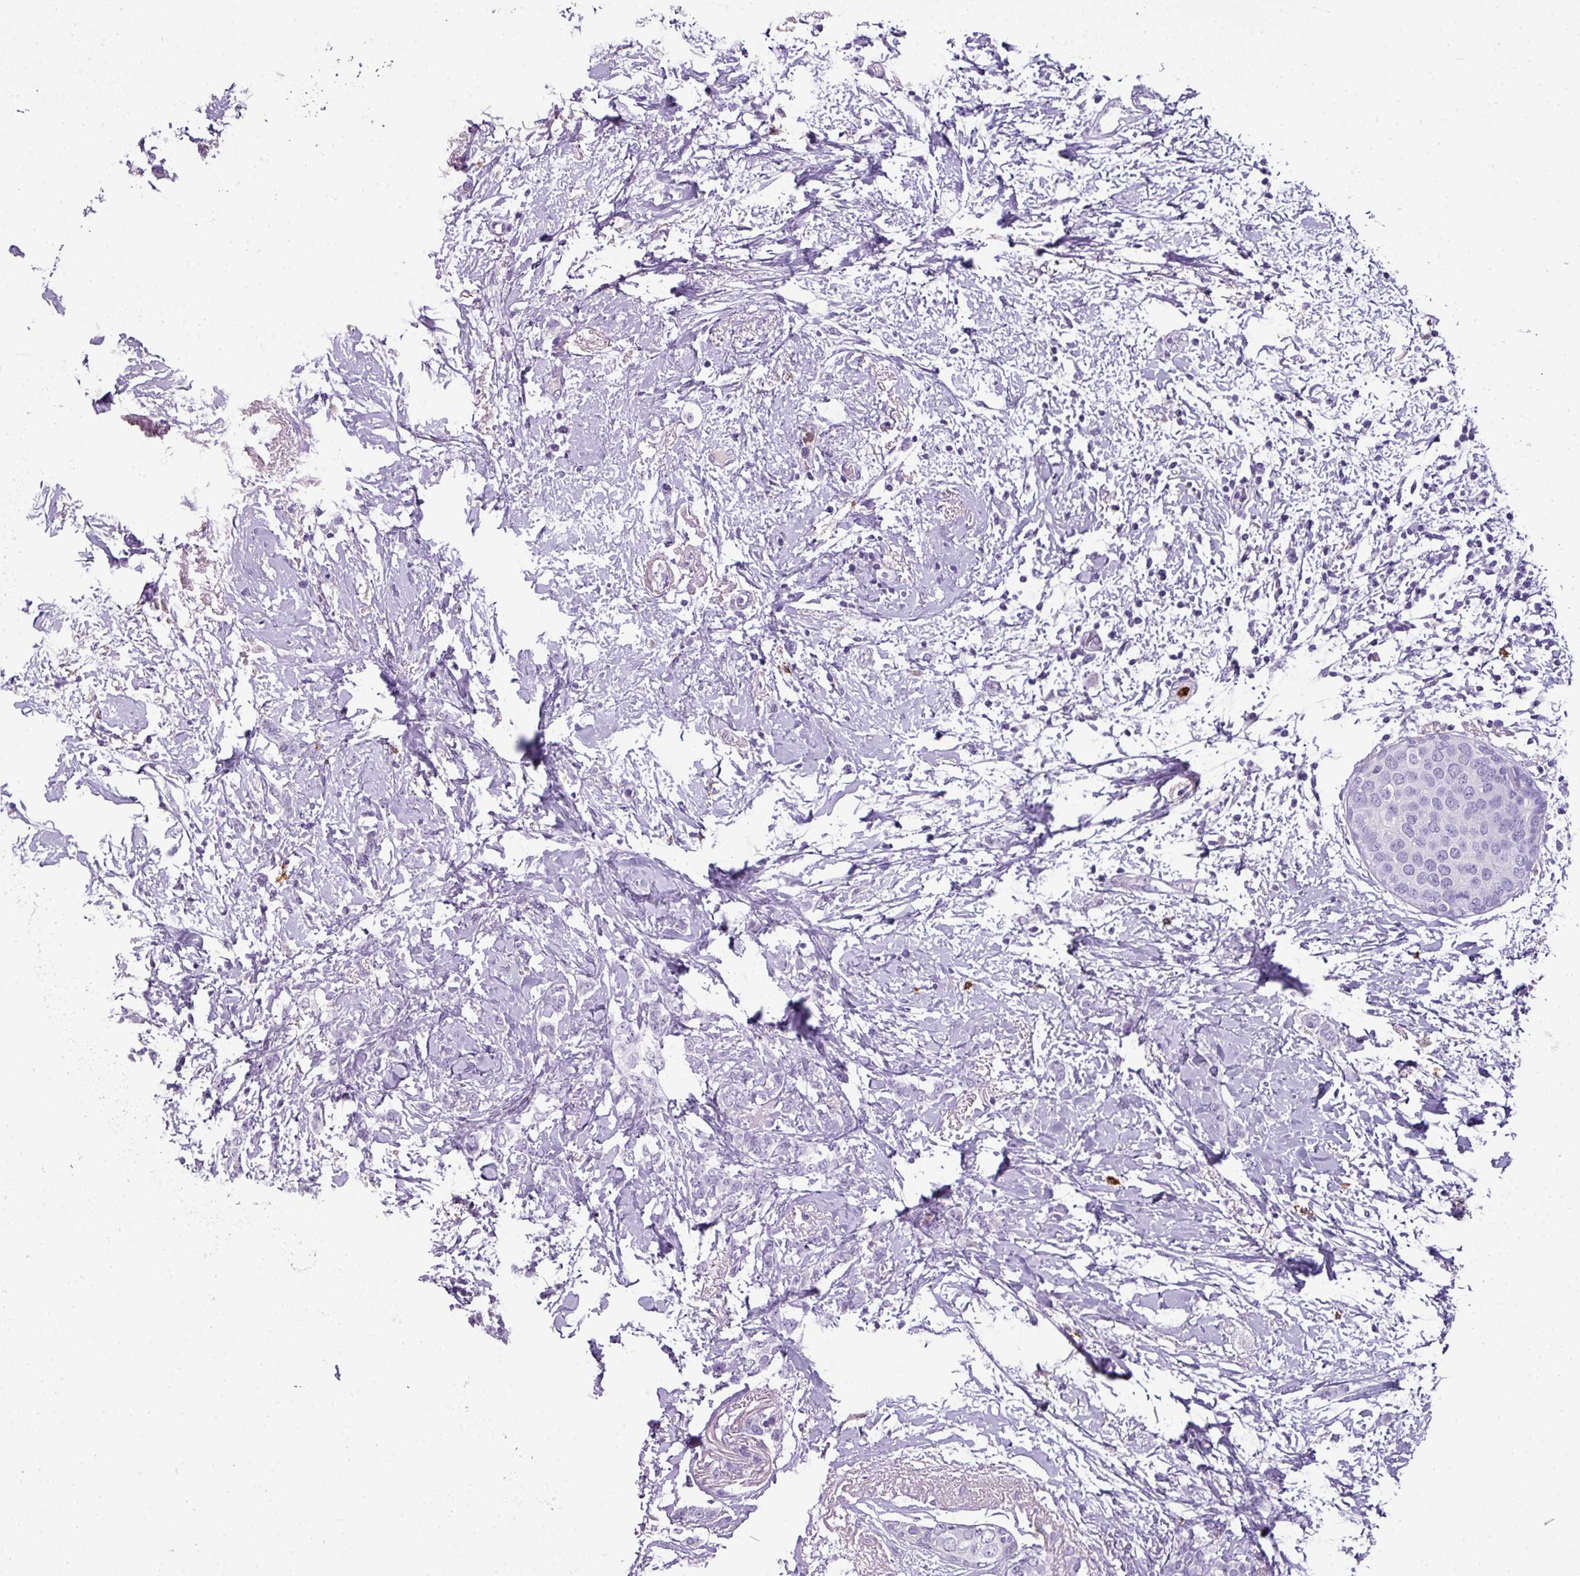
{"staining": {"intensity": "negative", "quantity": "none", "location": "none"}, "tissue": "breast cancer", "cell_type": "Tumor cells", "image_type": "cancer", "snomed": [{"axis": "morphology", "description": "Duct carcinoma"}, {"axis": "topography", "description": "Breast"}], "caption": "Tumor cells show no significant expression in breast cancer.", "gene": "CTSG", "patient": {"sex": "female", "age": 72}}